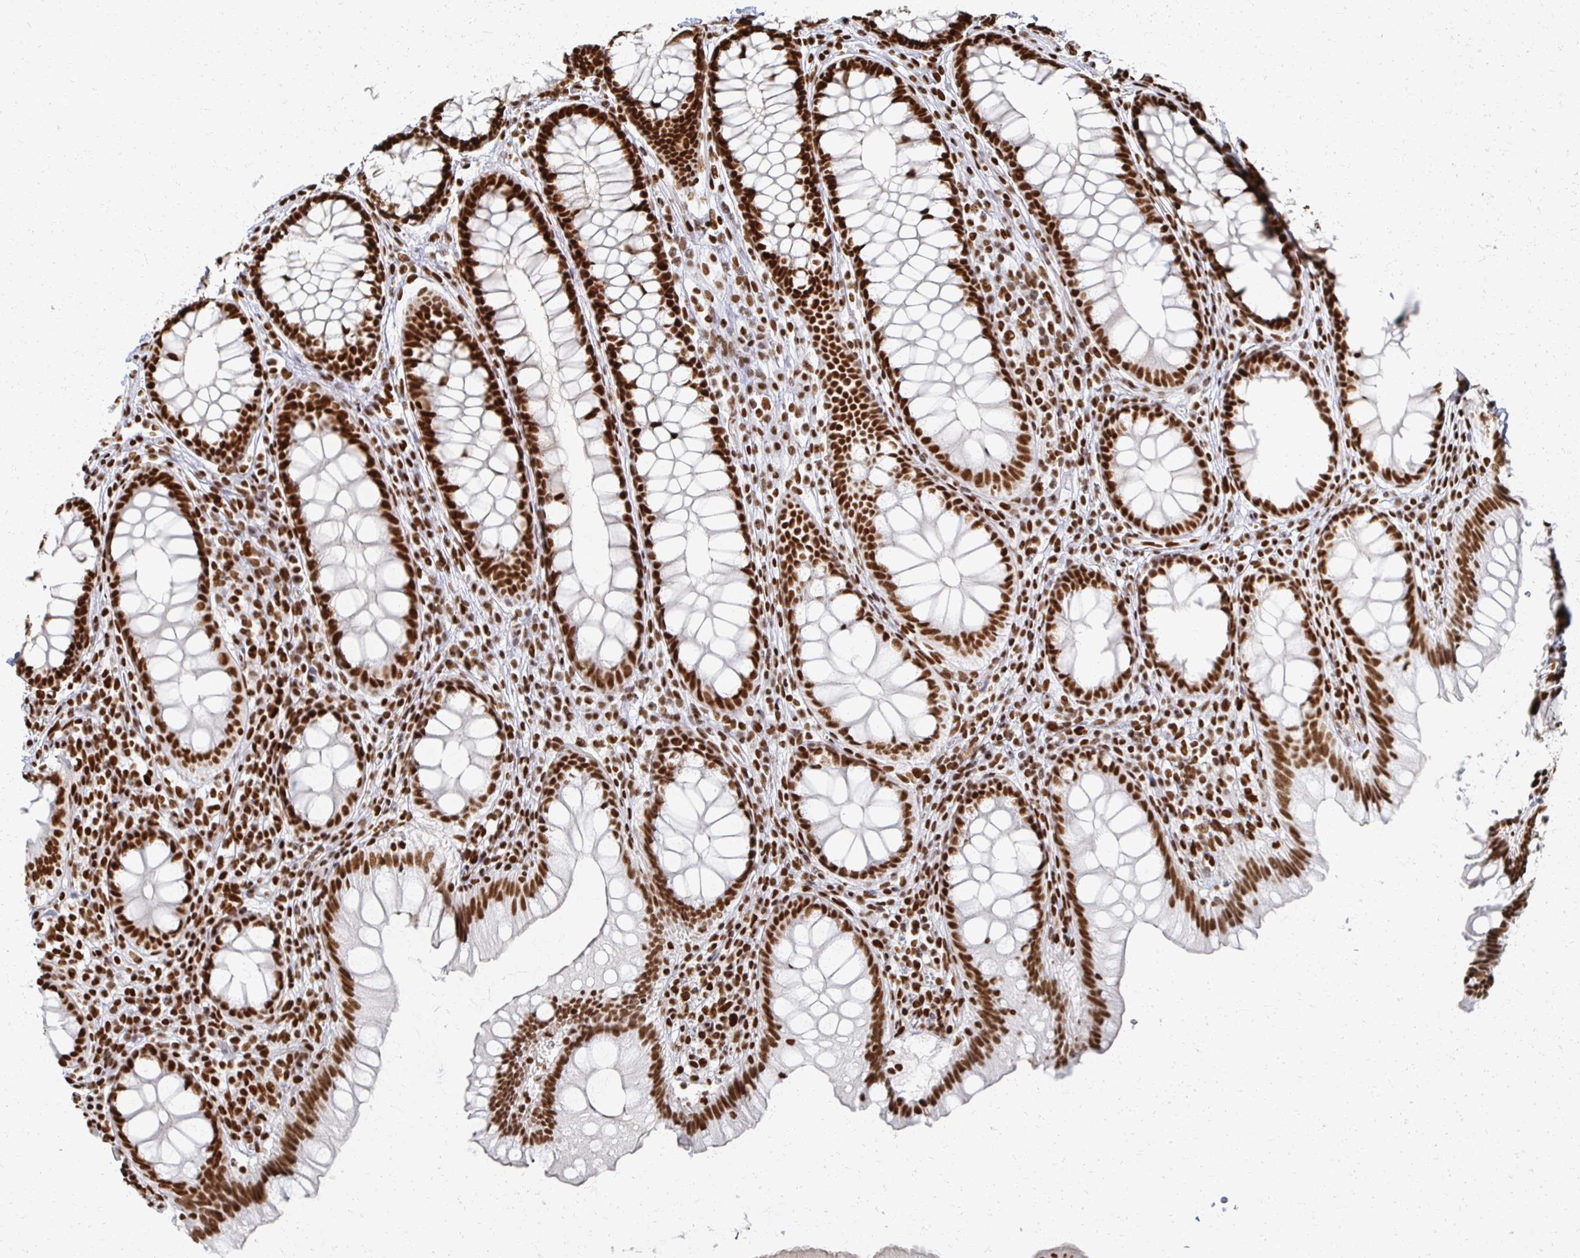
{"staining": {"intensity": "strong", "quantity": ">75%", "location": "nuclear"}, "tissue": "colon", "cell_type": "Endothelial cells", "image_type": "normal", "snomed": [{"axis": "morphology", "description": "Normal tissue, NOS"}, {"axis": "morphology", "description": "Adenoma, NOS"}, {"axis": "topography", "description": "Soft tissue"}, {"axis": "topography", "description": "Colon"}], "caption": "High-magnification brightfield microscopy of benign colon stained with DAB (3,3'-diaminobenzidine) (brown) and counterstained with hematoxylin (blue). endothelial cells exhibit strong nuclear expression is seen in about>75% of cells. (Brightfield microscopy of DAB IHC at high magnification).", "gene": "RBBP4", "patient": {"sex": "male", "age": 47}}